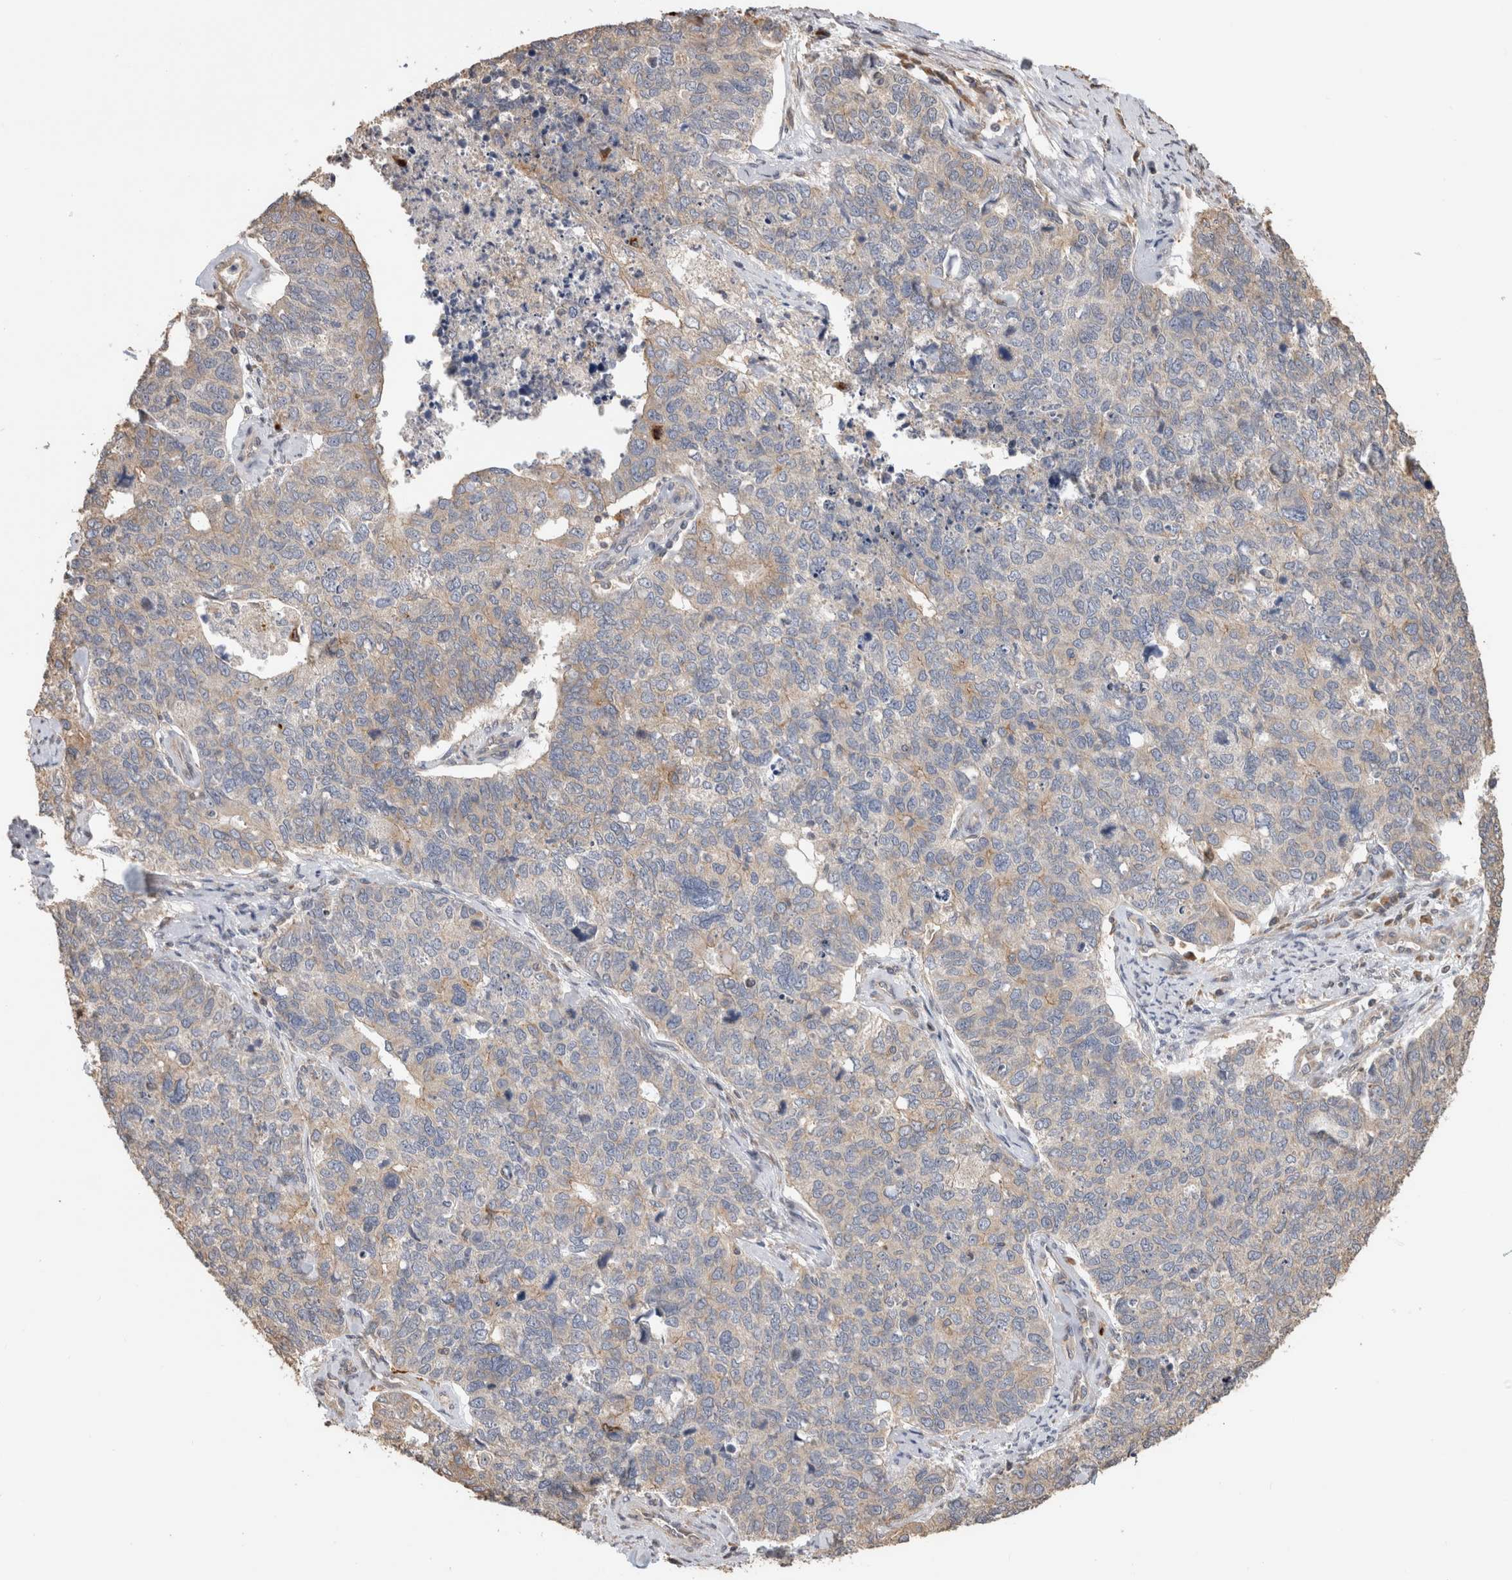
{"staining": {"intensity": "weak", "quantity": "<25%", "location": "cytoplasmic/membranous"}, "tissue": "cervical cancer", "cell_type": "Tumor cells", "image_type": "cancer", "snomed": [{"axis": "morphology", "description": "Squamous cell carcinoma, NOS"}, {"axis": "topography", "description": "Cervix"}], "caption": "Protein analysis of cervical cancer (squamous cell carcinoma) reveals no significant staining in tumor cells. (DAB immunohistochemistry visualized using brightfield microscopy, high magnification).", "gene": "CLIP1", "patient": {"sex": "female", "age": 63}}